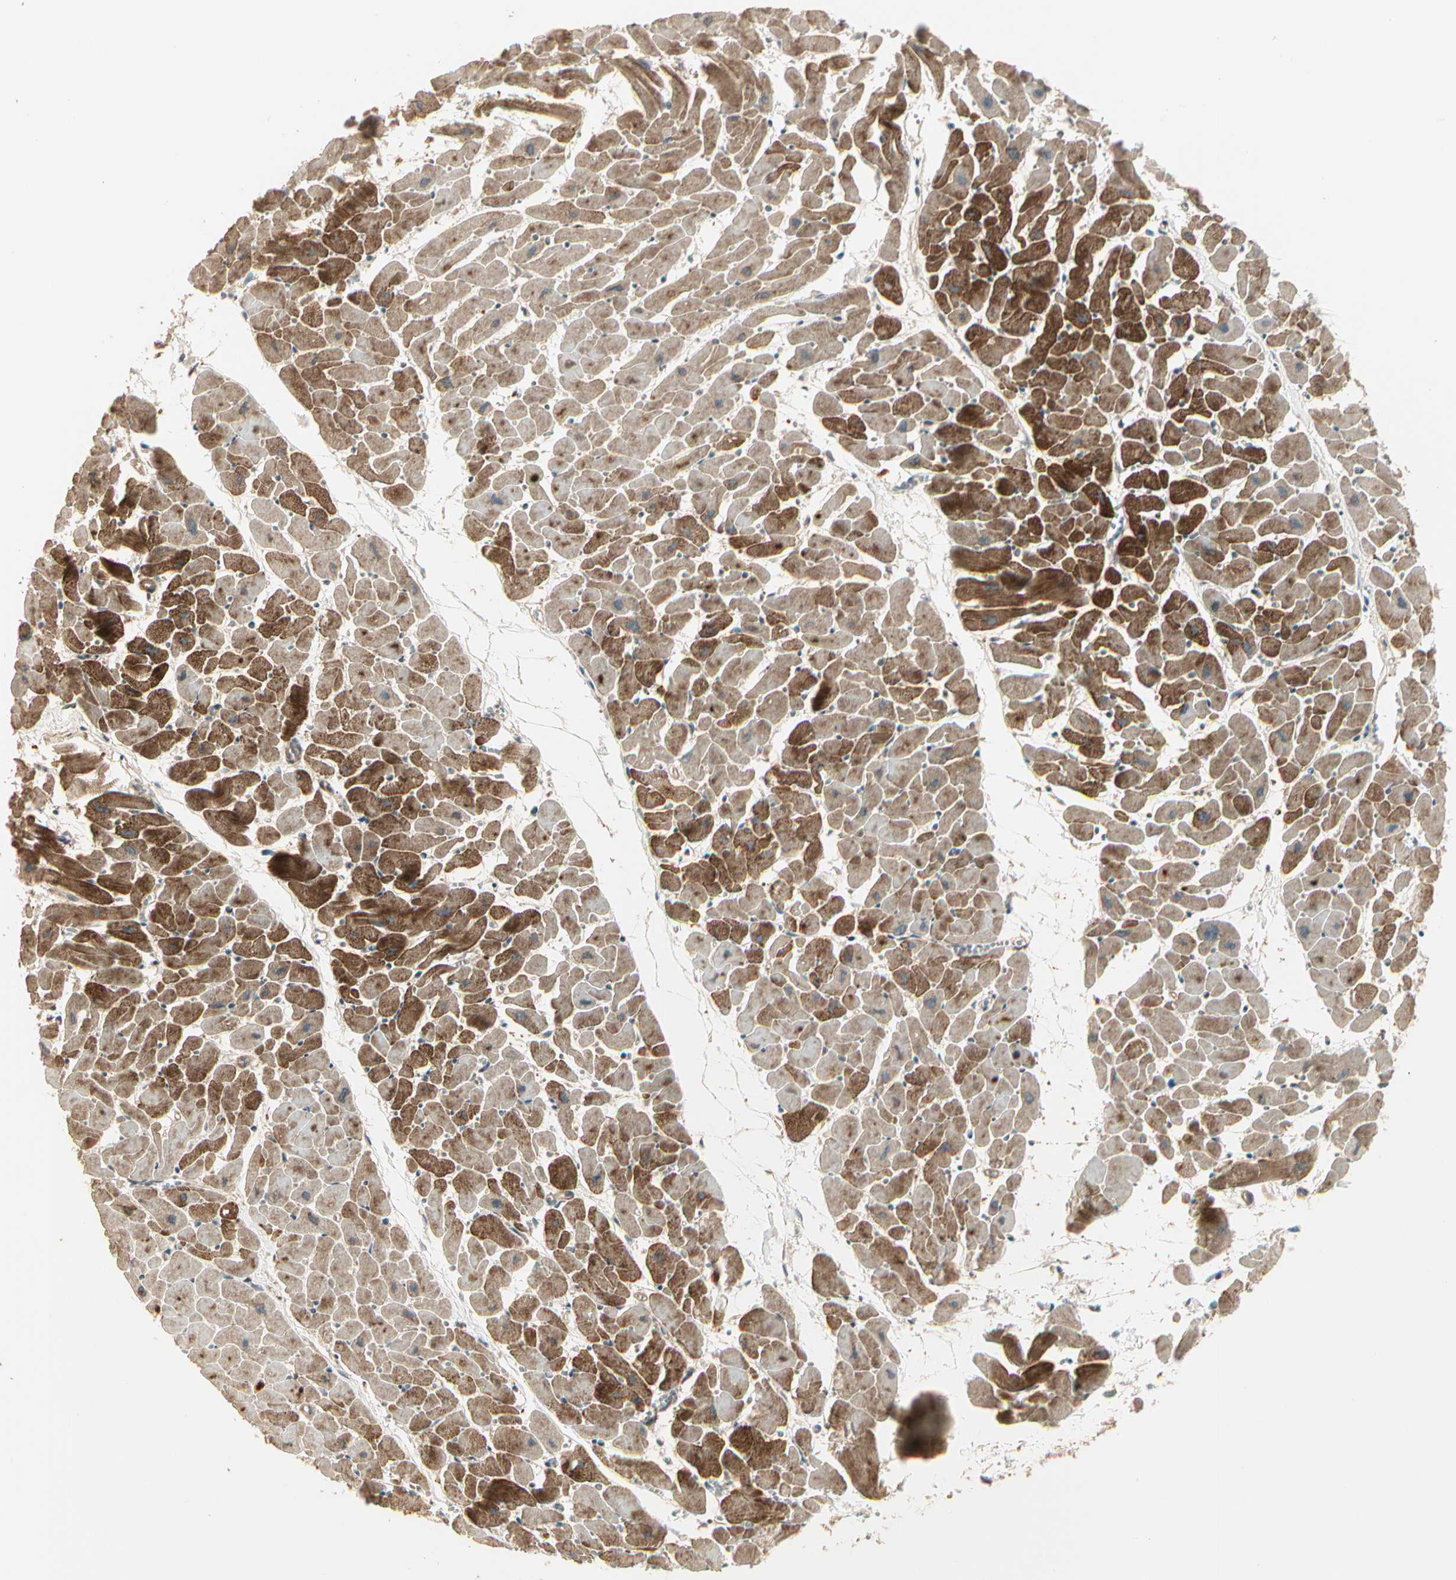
{"staining": {"intensity": "strong", "quantity": "25%-75%", "location": "cytoplasmic/membranous"}, "tissue": "heart muscle", "cell_type": "Cardiomyocytes", "image_type": "normal", "snomed": [{"axis": "morphology", "description": "Normal tissue, NOS"}, {"axis": "topography", "description": "Heart"}], "caption": "Protein staining reveals strong cytoplasmic/membranous staining in about 25%-75% of cardiomyocytes in benign heart muscle. (Stains: DAB (3,3'-diaminobenzidine) in brown, nuclei in blue, Microscopy: brightfield microscopy at high magnification).", "gene": "ACVR1", "patient": {"sex": "female", "age": 19}}